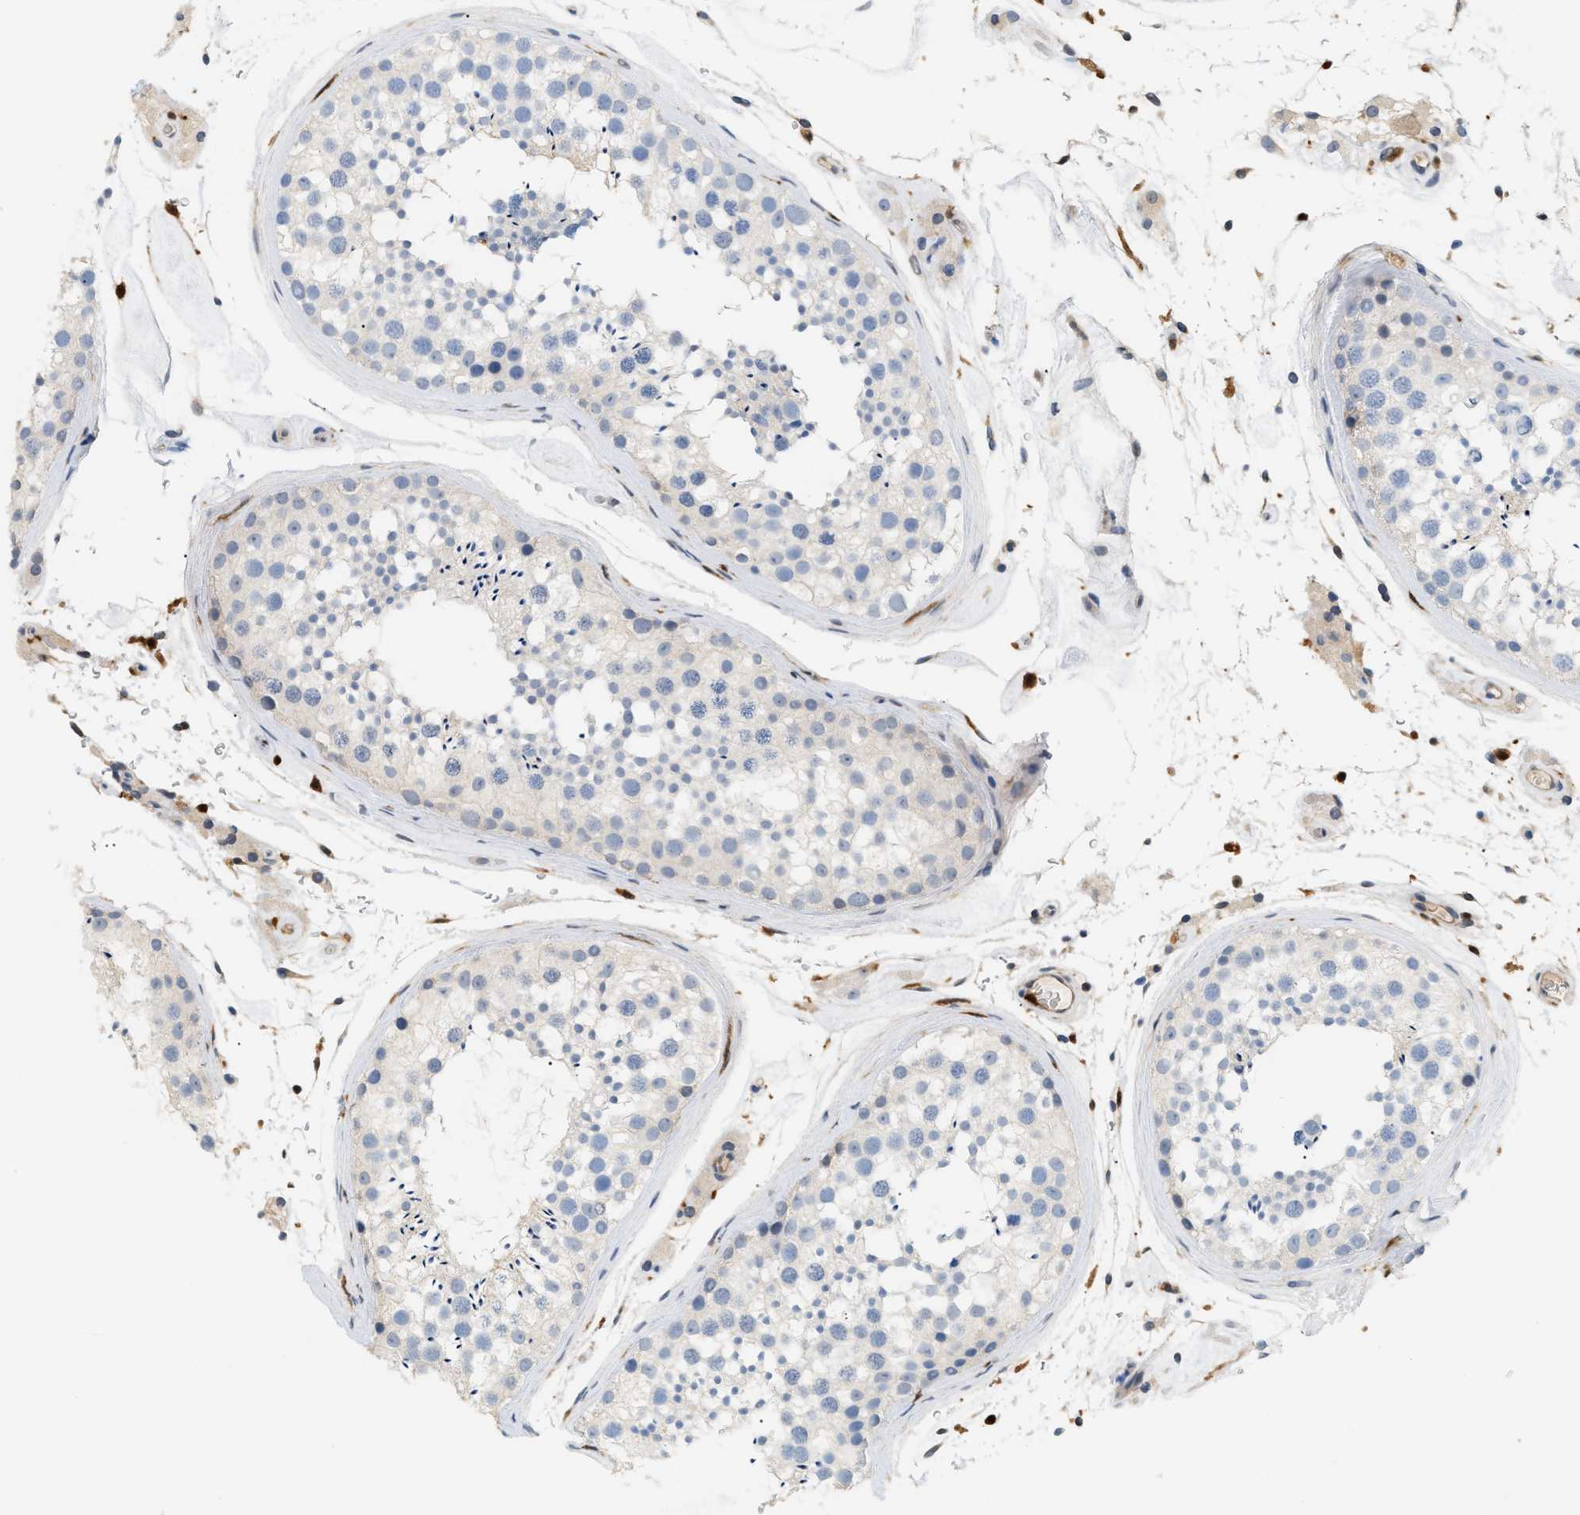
{"staining": {"intensity": "negative", "quantity": "none", "location": "none"}, "tissue": "testis", "cell_type": "Cells in seminiferous ducts", "image_type": "normal", "snomed": [{"axis": "morphology", "description": "Normal tissue, NOS"}, {"axis": "topography", "description": "Testis"}], "caption": "Cells in seminiferous ducts show no significant positivity in unremarkable testis. Nuclei are stained in blue.", "gene": "PYCARD", "patient": {"sex": "male", "age": 46}}